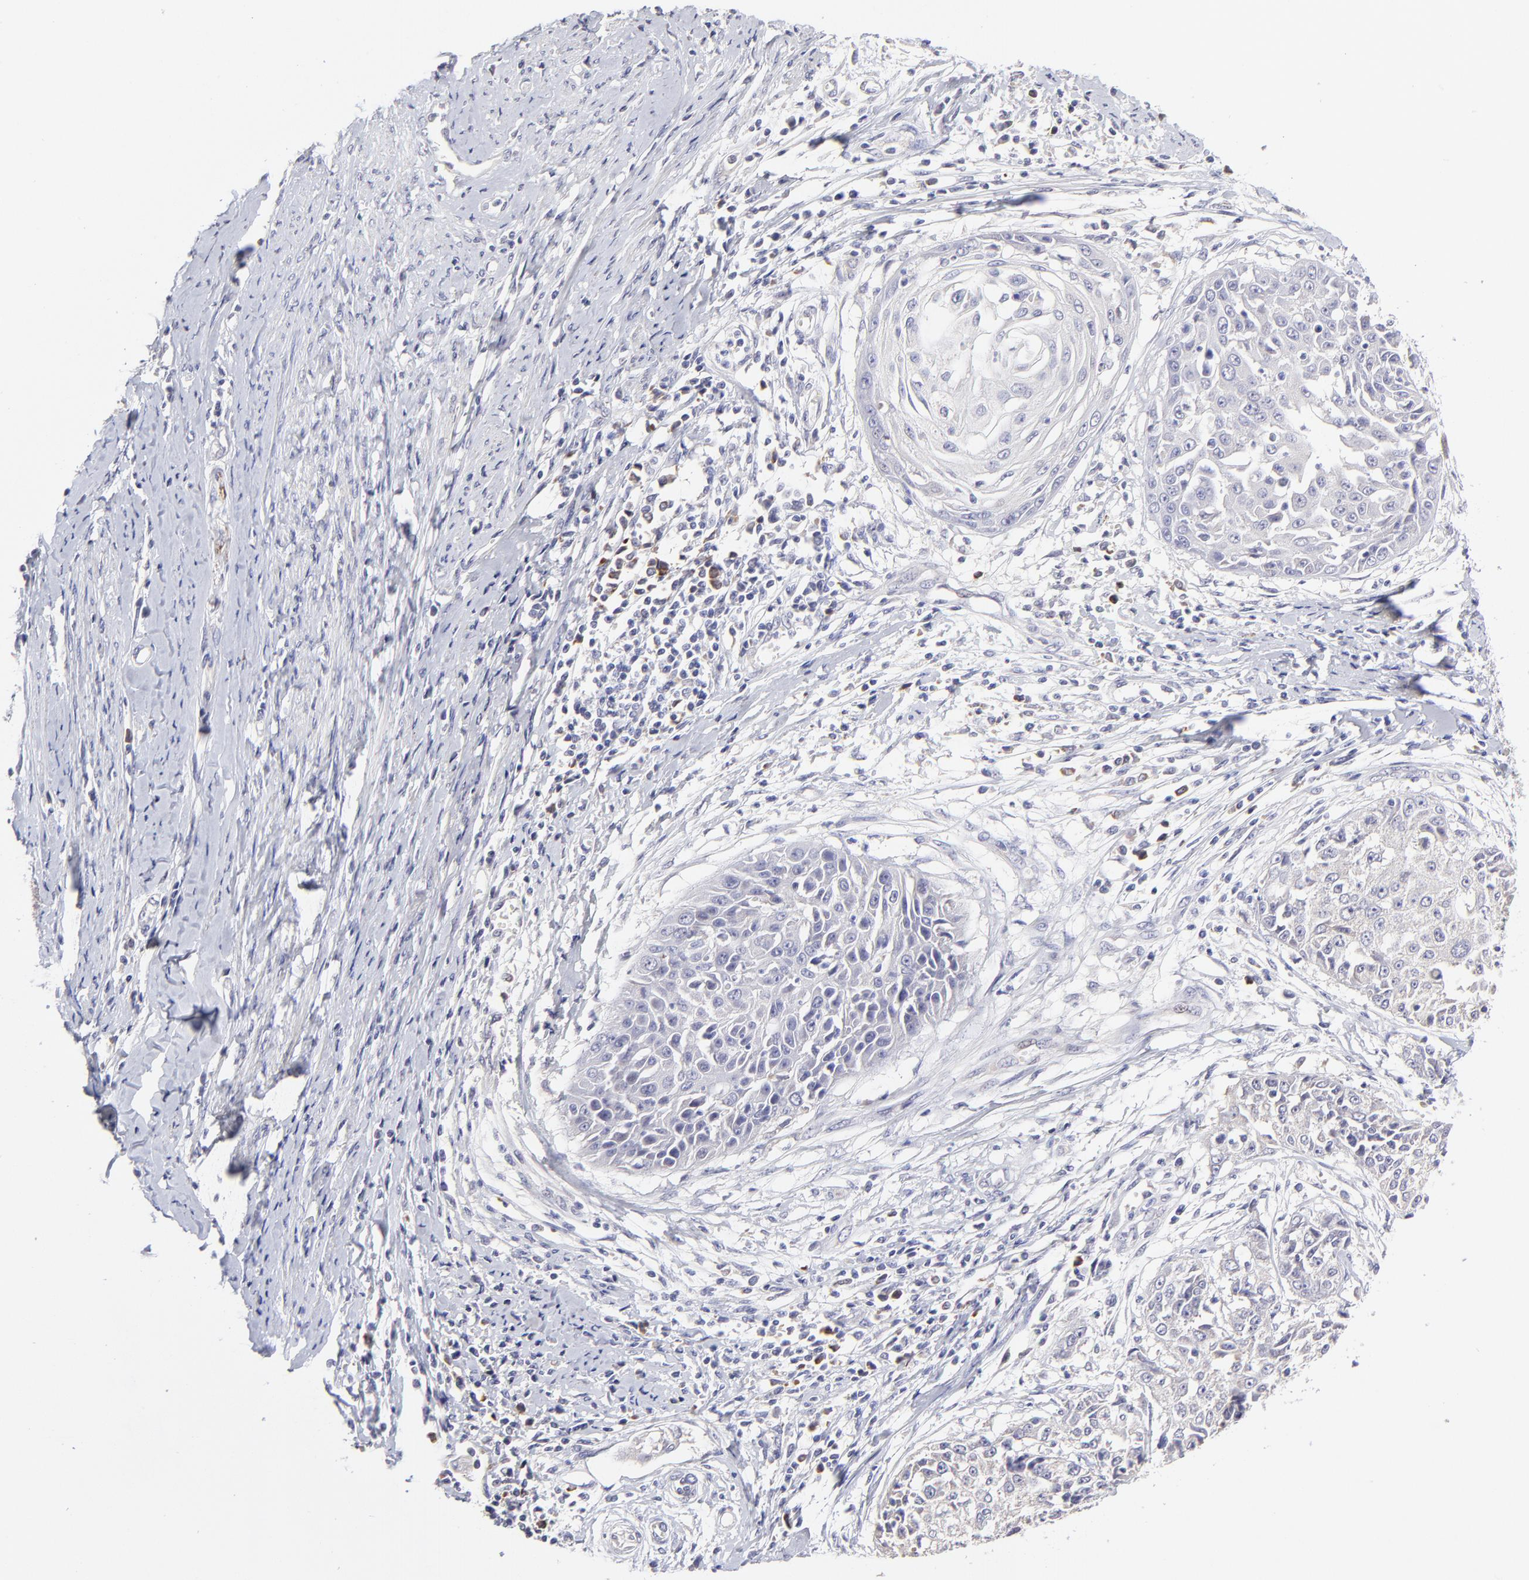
{"staining": {"intensity": "negative", "quantity": "none", "location": "none"}, "tissue": "cervical cancer", "cell_type": "Tumor cells", "image_type": "cancer", "snomed": [{"axis": "morphology", "description": "Squamous cell carcinoma, NOS"}, {"axis": "topography", "description": "Cervix"}], "caption": "An immunohistochemistry histopathology image of squamous cell carcinoma (cervical) is shown. There is no staining in tumor cells of squamous cell carcinoma (cervical).", "gene": "BTG2", "patient": {"sex": "female", "age": 64}}